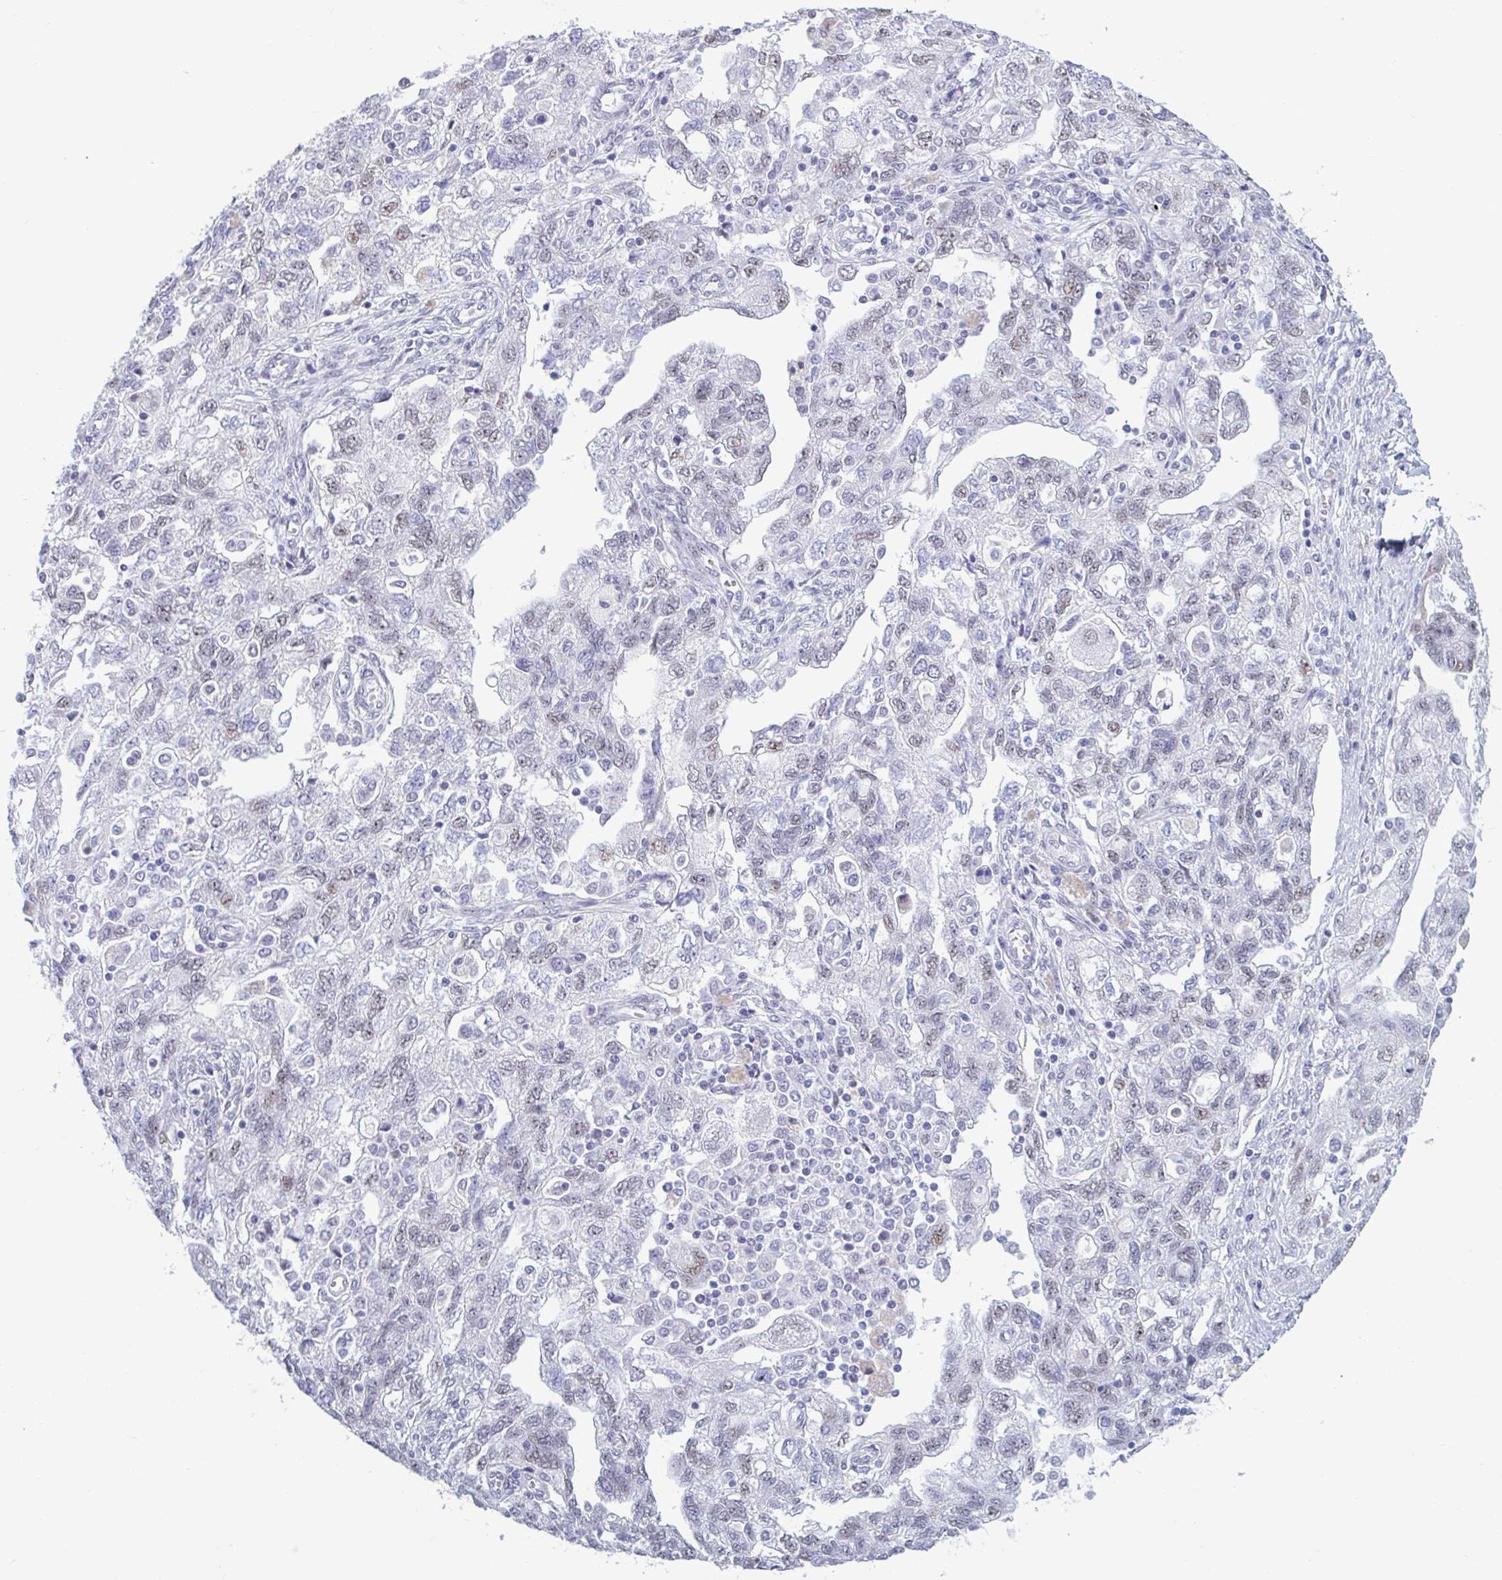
{"staining": {"intensity": "weak", "quantity": "<25%", "location": "nuclear"}, "tissue": "ovarian cancer", "cell_type": "Tumor cells", "image_type": "cancer", "snomed": [{"axis": "morphology", "description": "Carcinoma, NOS"}, {"axis": "morphology", "description": "Cystadenocarcinoma, serous, NOS"}, {"axis": "topography", "description": "Ovary"}], "caption": "High magnification brightfield microscopy of ovarian cancer stained with DAB (brown) and counterstained with hematoxylin (blue): tumor cells show no significant expression.", "gene": "MSMB", "patient": {"sex": "female", "age": 69}}